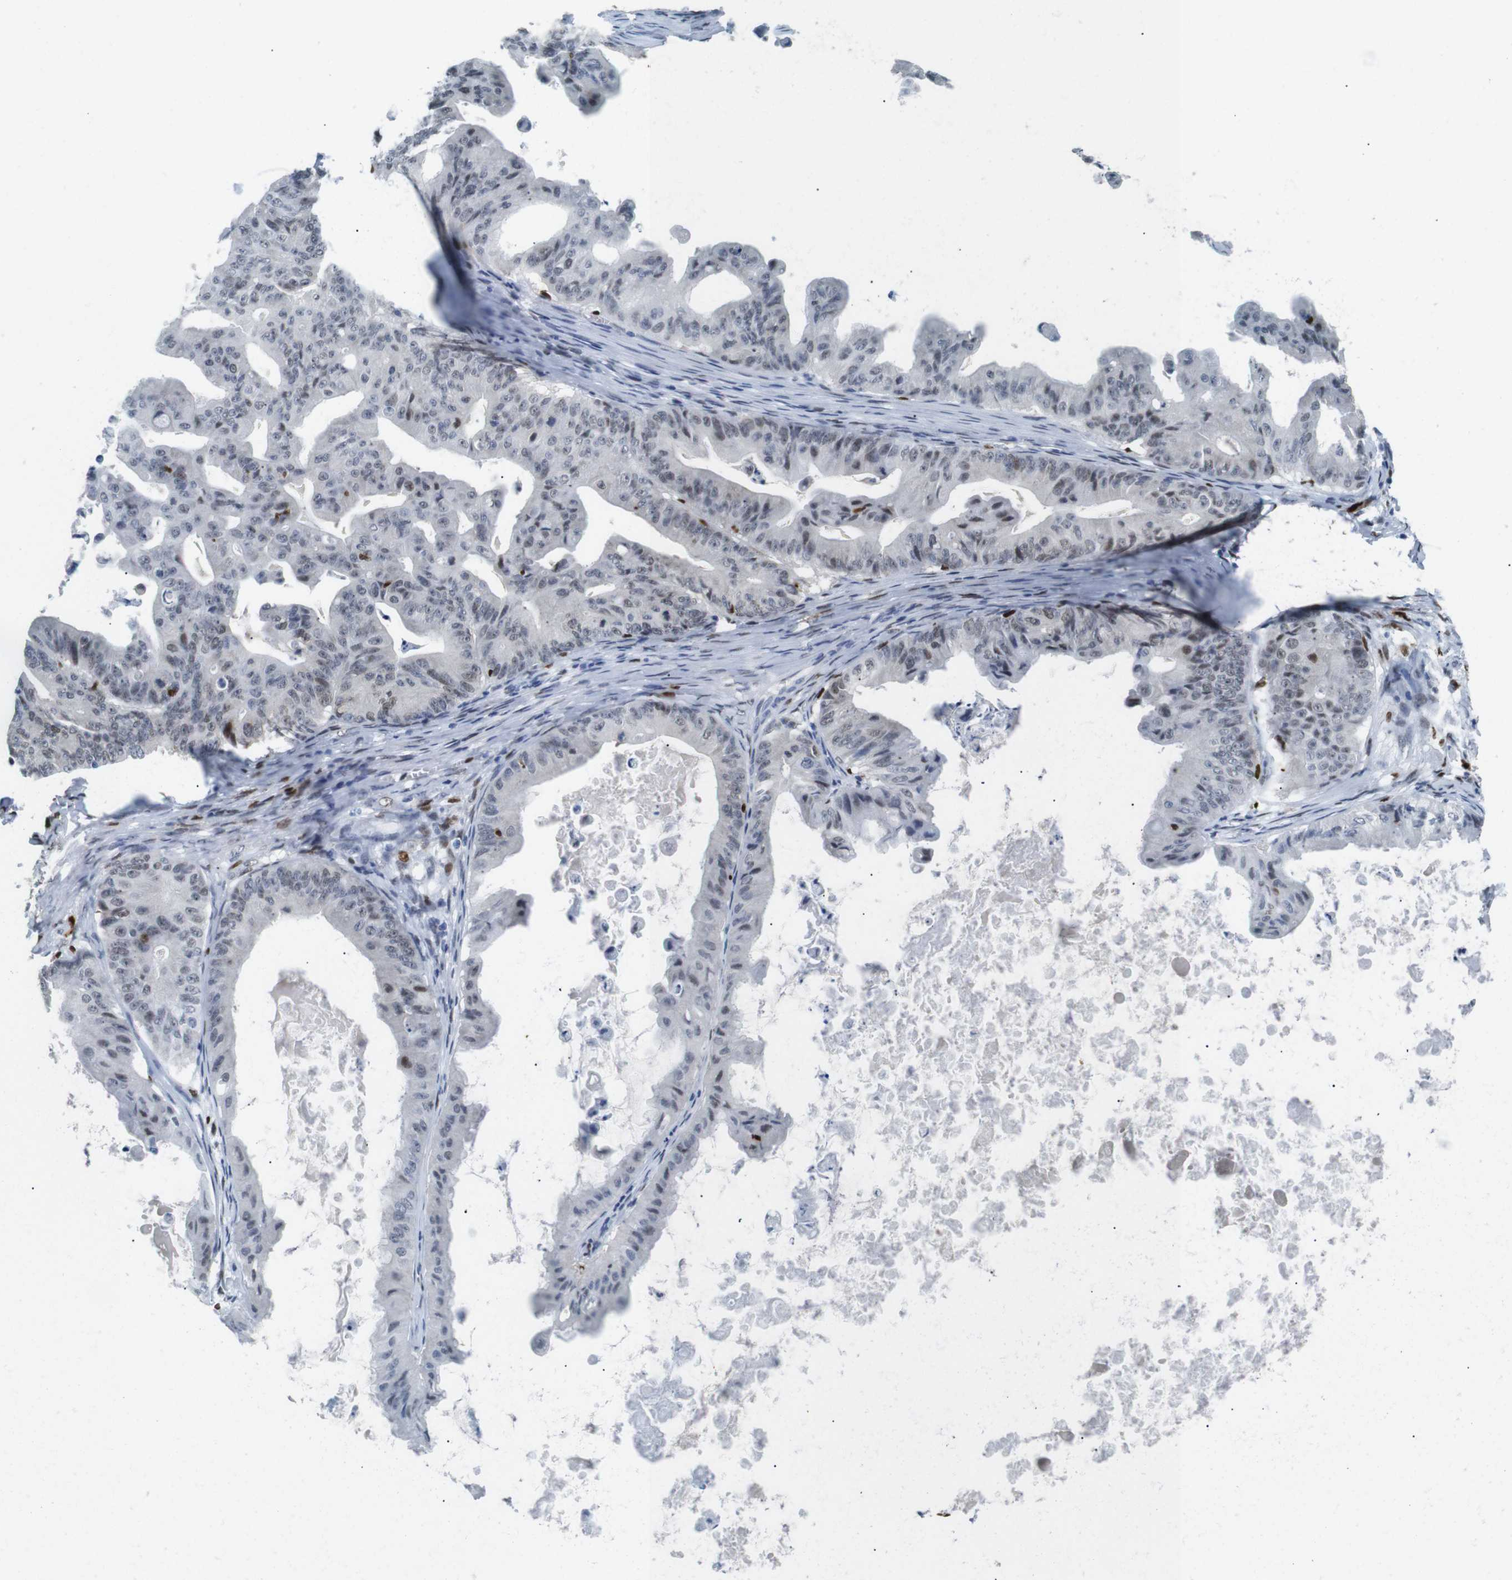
{"staining": {"intensity": "weak", "quantity": "<25%", "location": "nuclear"}, "tissue": "ovarian cancer", "cell_type": "Tumor cells", "image_type": "cancer", "snomed": [{"axis": "morphology", "description": "Cystadenocarcinoma, mucinous, NOS"}, {"axis": "topography", "description": "Ovary"}], "caption": "Protein analysis of ovarian cancer (mucinous cystadenocarcinoma) displays no significant expression in tumor cells. (Brightfield microscopy of DAB (3,3'-diaminobenzidine) IHC at high magnification).", "gene": "IRF8", "patient": {"sex": "female", "age": 37}}